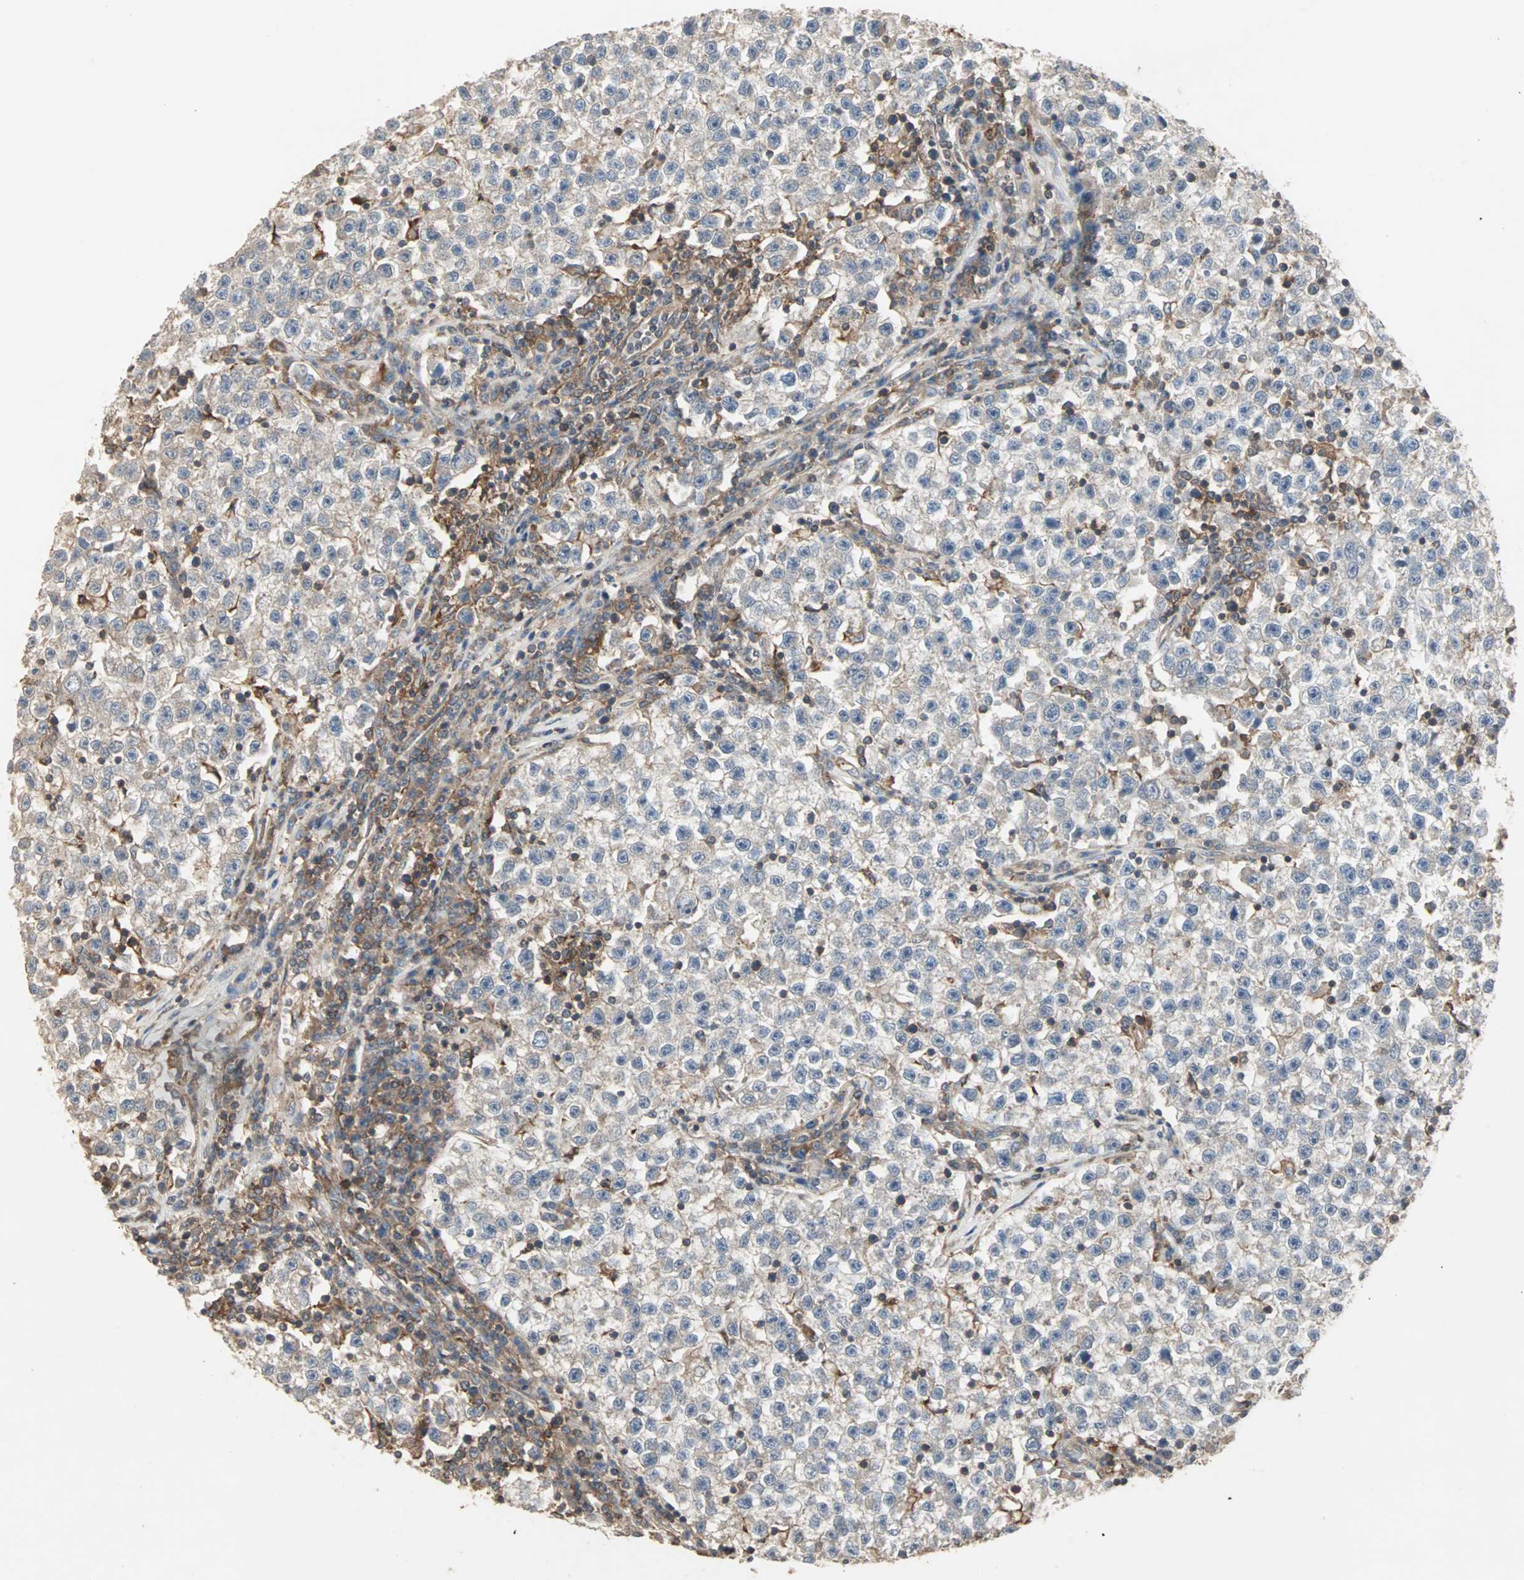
{"staining": {"intensity": "weak", "quantity": "25%-75%", "location": "cytoplasmic/membranous"}, "tissue": "testis cancer", "cell_type": "Tumor cells", "image_type": "cancer", "snomed": [{"axis": "morphology", "description": "Seminoma, NOS"}, {"axis": "topography", "description": "Testis"}], "caption": "The histopathology image shows immunohistochemical staining of testis cancer. There is weak cytoplasmic/membranous staining is seen in approximately 25%-75% of tumor cells. The protein of interest is stained brown, and the nuclei are stained in blue (DAB (3,3'-diaminobenzidine) IHC with brightfield microscopy, high magnification).", "gene": "GNAI2", "patient": {"sex": "male", "age": 22}}